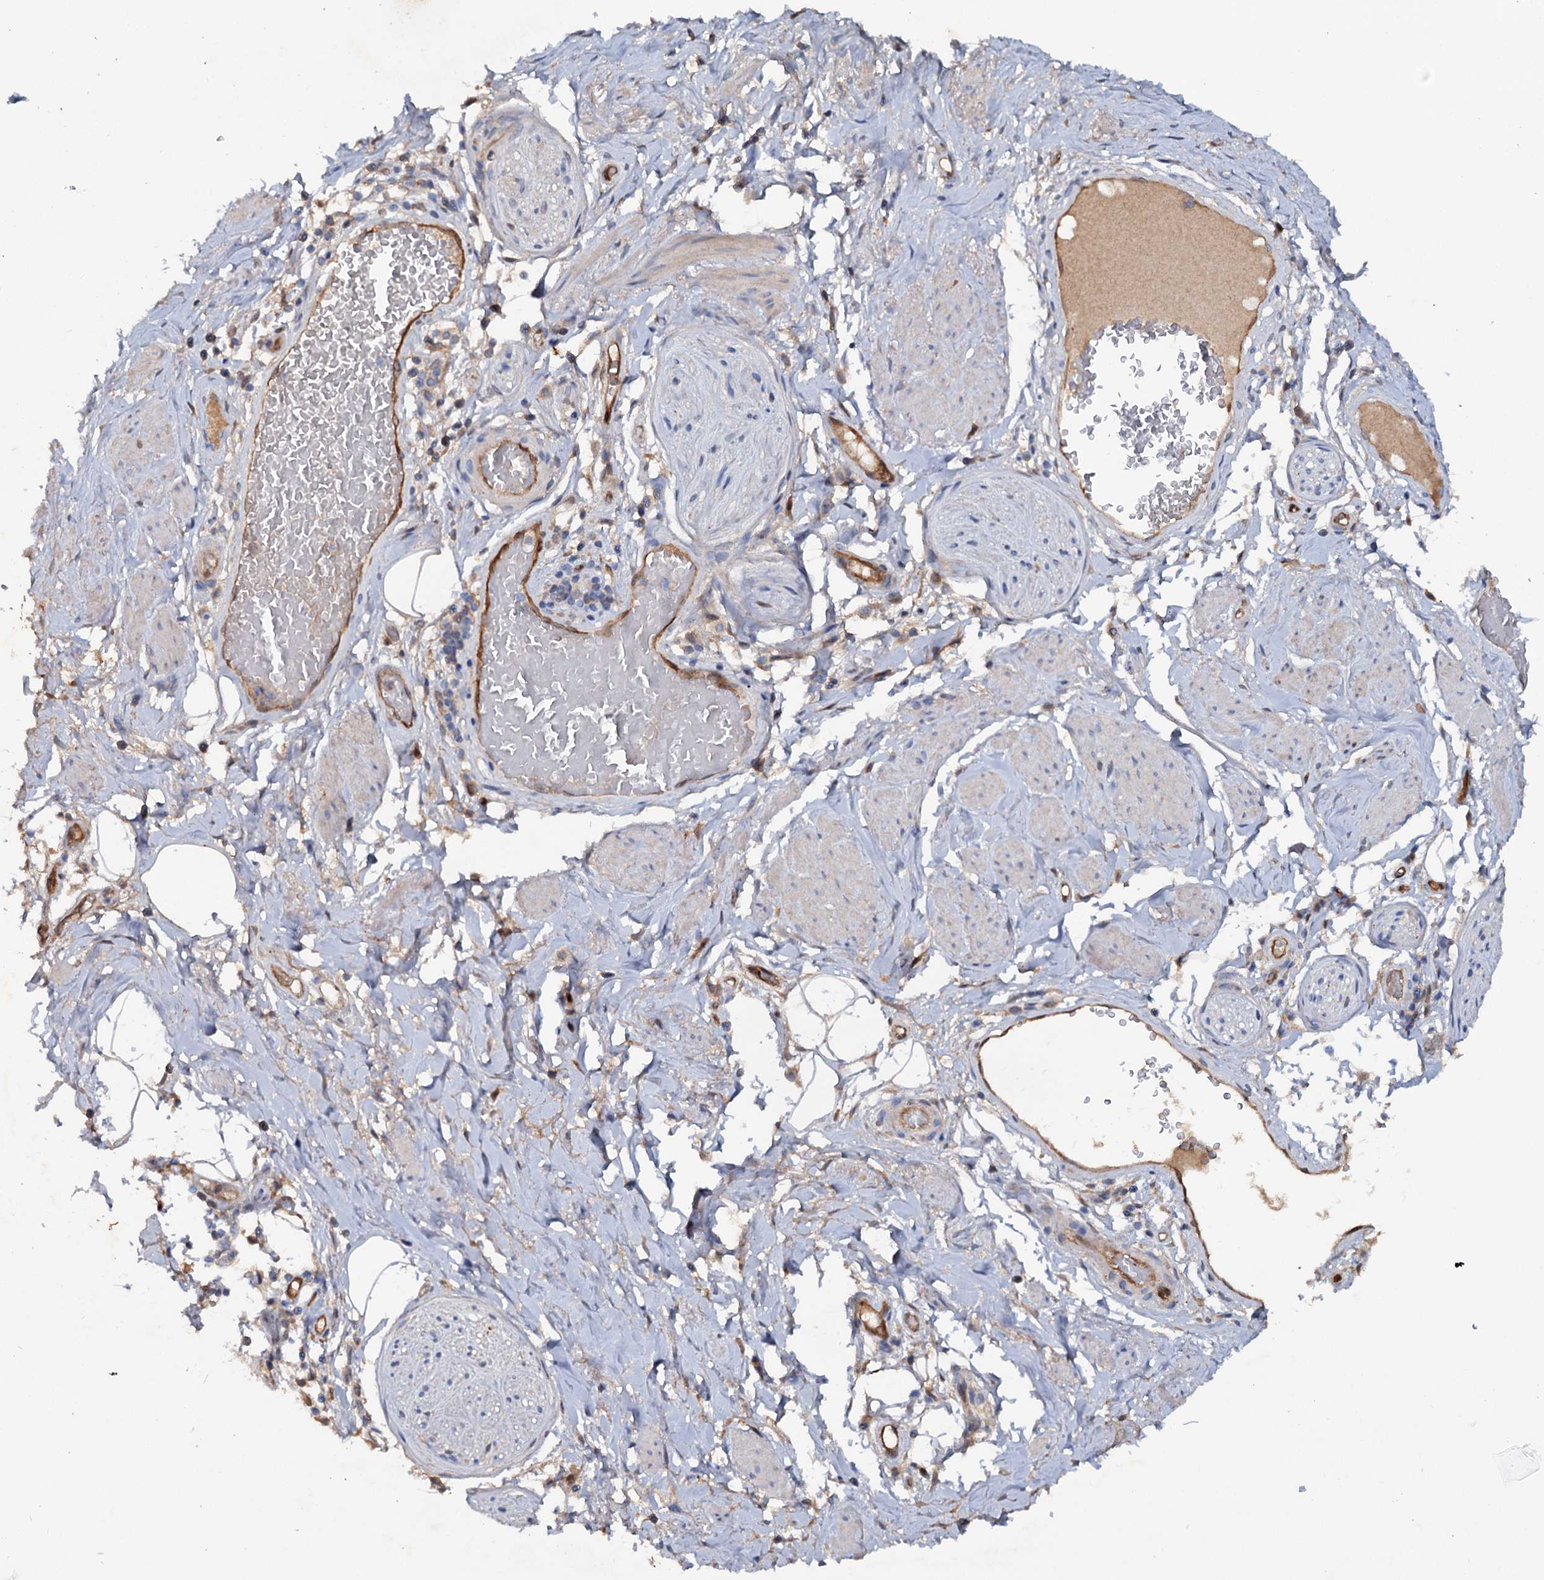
{"staining": {"intensity": "moderate", "quantity": ">75%", "location": "cytoplasmic/membranous"}, "tissue": "adipose tissue", "cell_type": "Adipocytes", "image_type": "normal", "snomed": [{"axis": "morphology", "description": "Normal tissue, NOS"}, {"axis": "morphology", "description": "Adenocarcinoma, NOS"}, {"axis": "topography", "description": "Rectum"}, {"axis": "topography", "description": "Vagina"}, {"axis": "topography", "description": "Peripheral nerve tissue"}], "caption": "This is a histology image of immunohistochemistry (IHC) staining of benign adipose tissue, which shows moderate positivity in the cytoplasmic/membranous of adipocytes.", "gene": "IL17RD", "patient": {"sex": "female", "age": 71}}